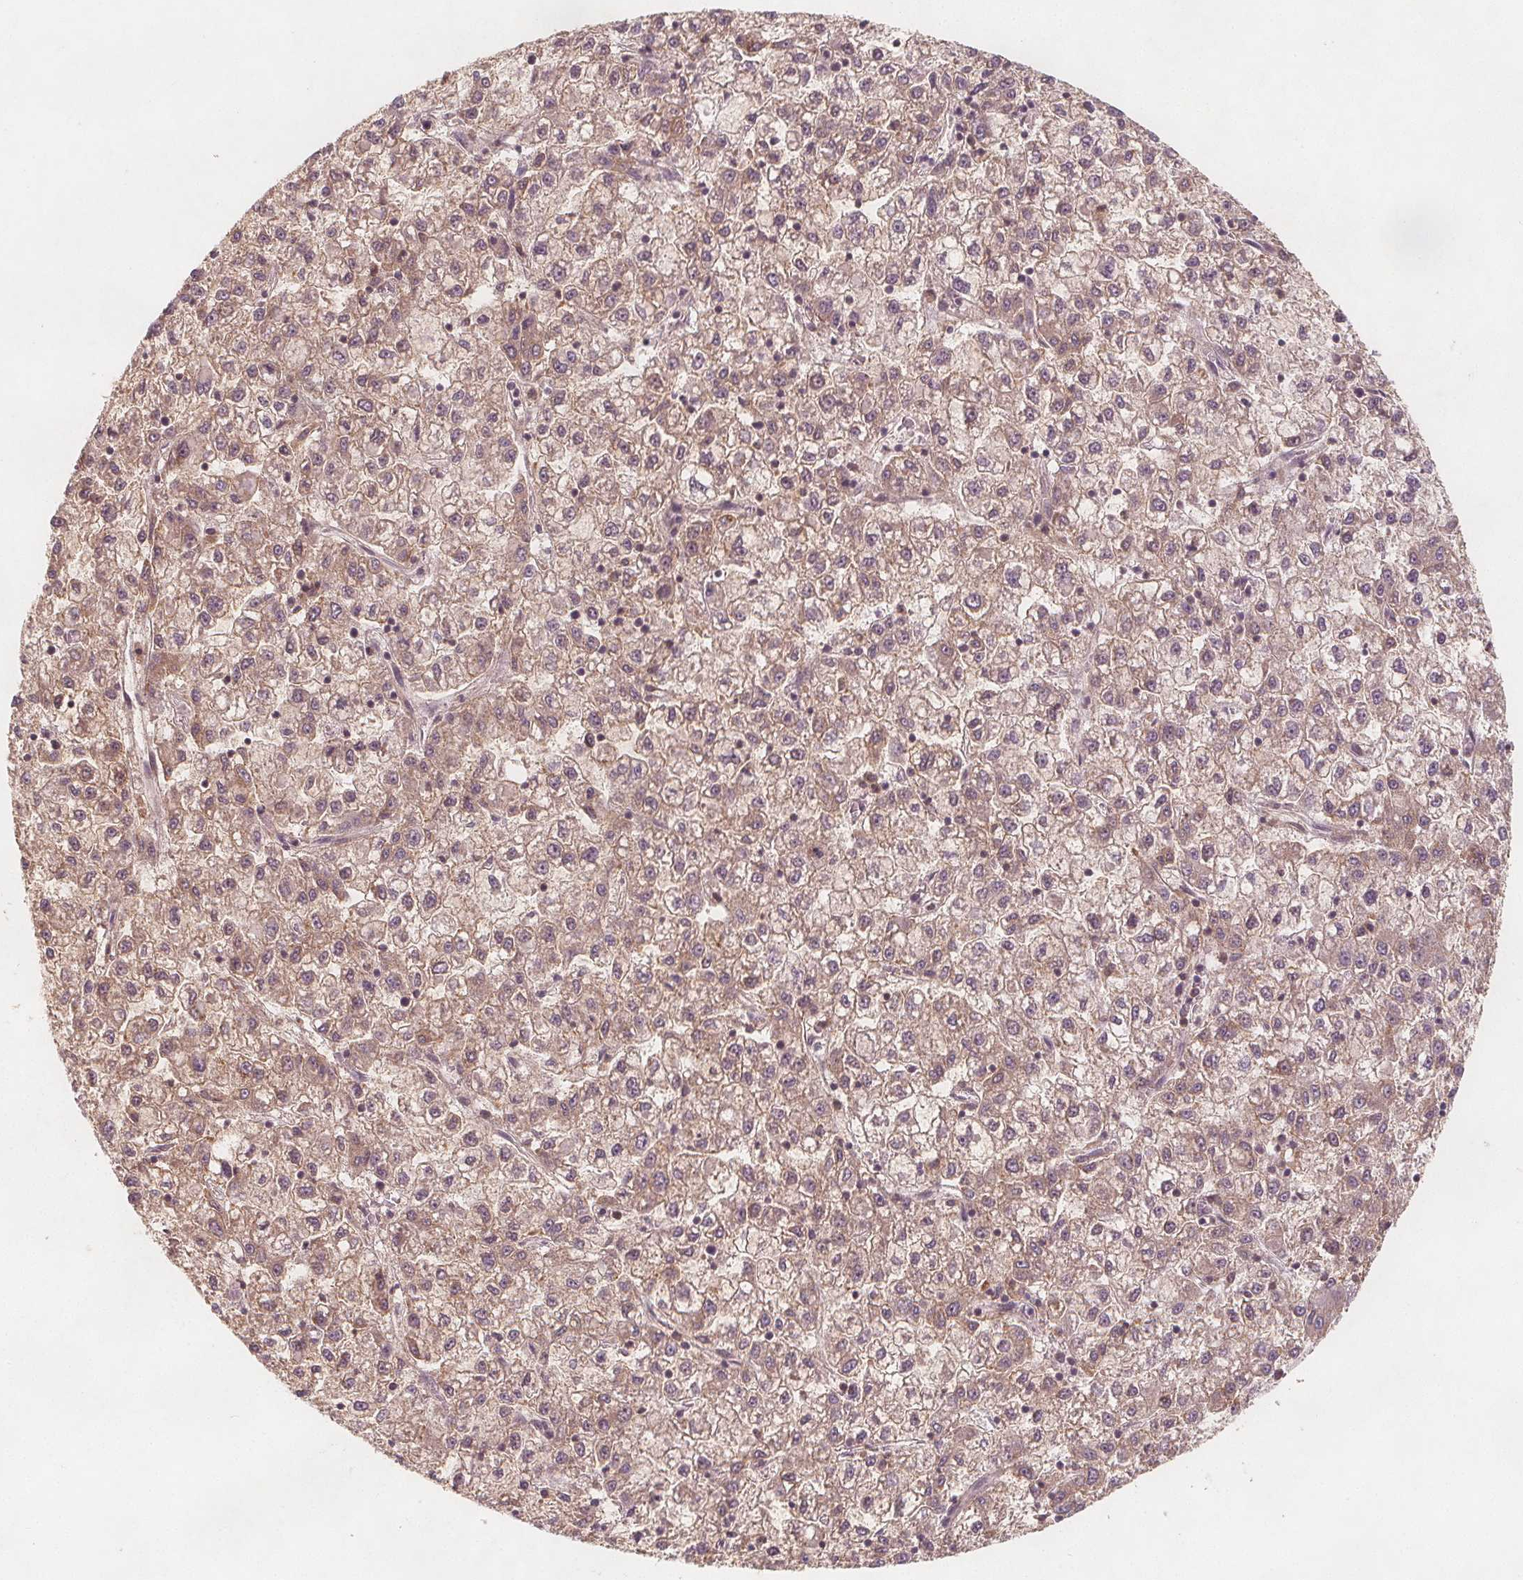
{"staining": {"intensity": "weak", "quantity": ">75%", "location": "cytoplasmic/membranous"}, "tissue": "liver cancer", "cell_type": "Tumor cells", "image_type": "cancer", "snomed": [{"axis": "morphology", "description": "Carcinoma, Hepatocellular, NOS"}, {"axis": "topography", "description": "Liver"}], "caption": "Hepatocellular carcinoma (liver) was stained to show a protein in brown. There is low levels of weak cytoplasmic/membranous positivity in approximately >75% of tumor cells.", "gene": "NCSTN", "patient": {"sex": "male", "age": 40}}